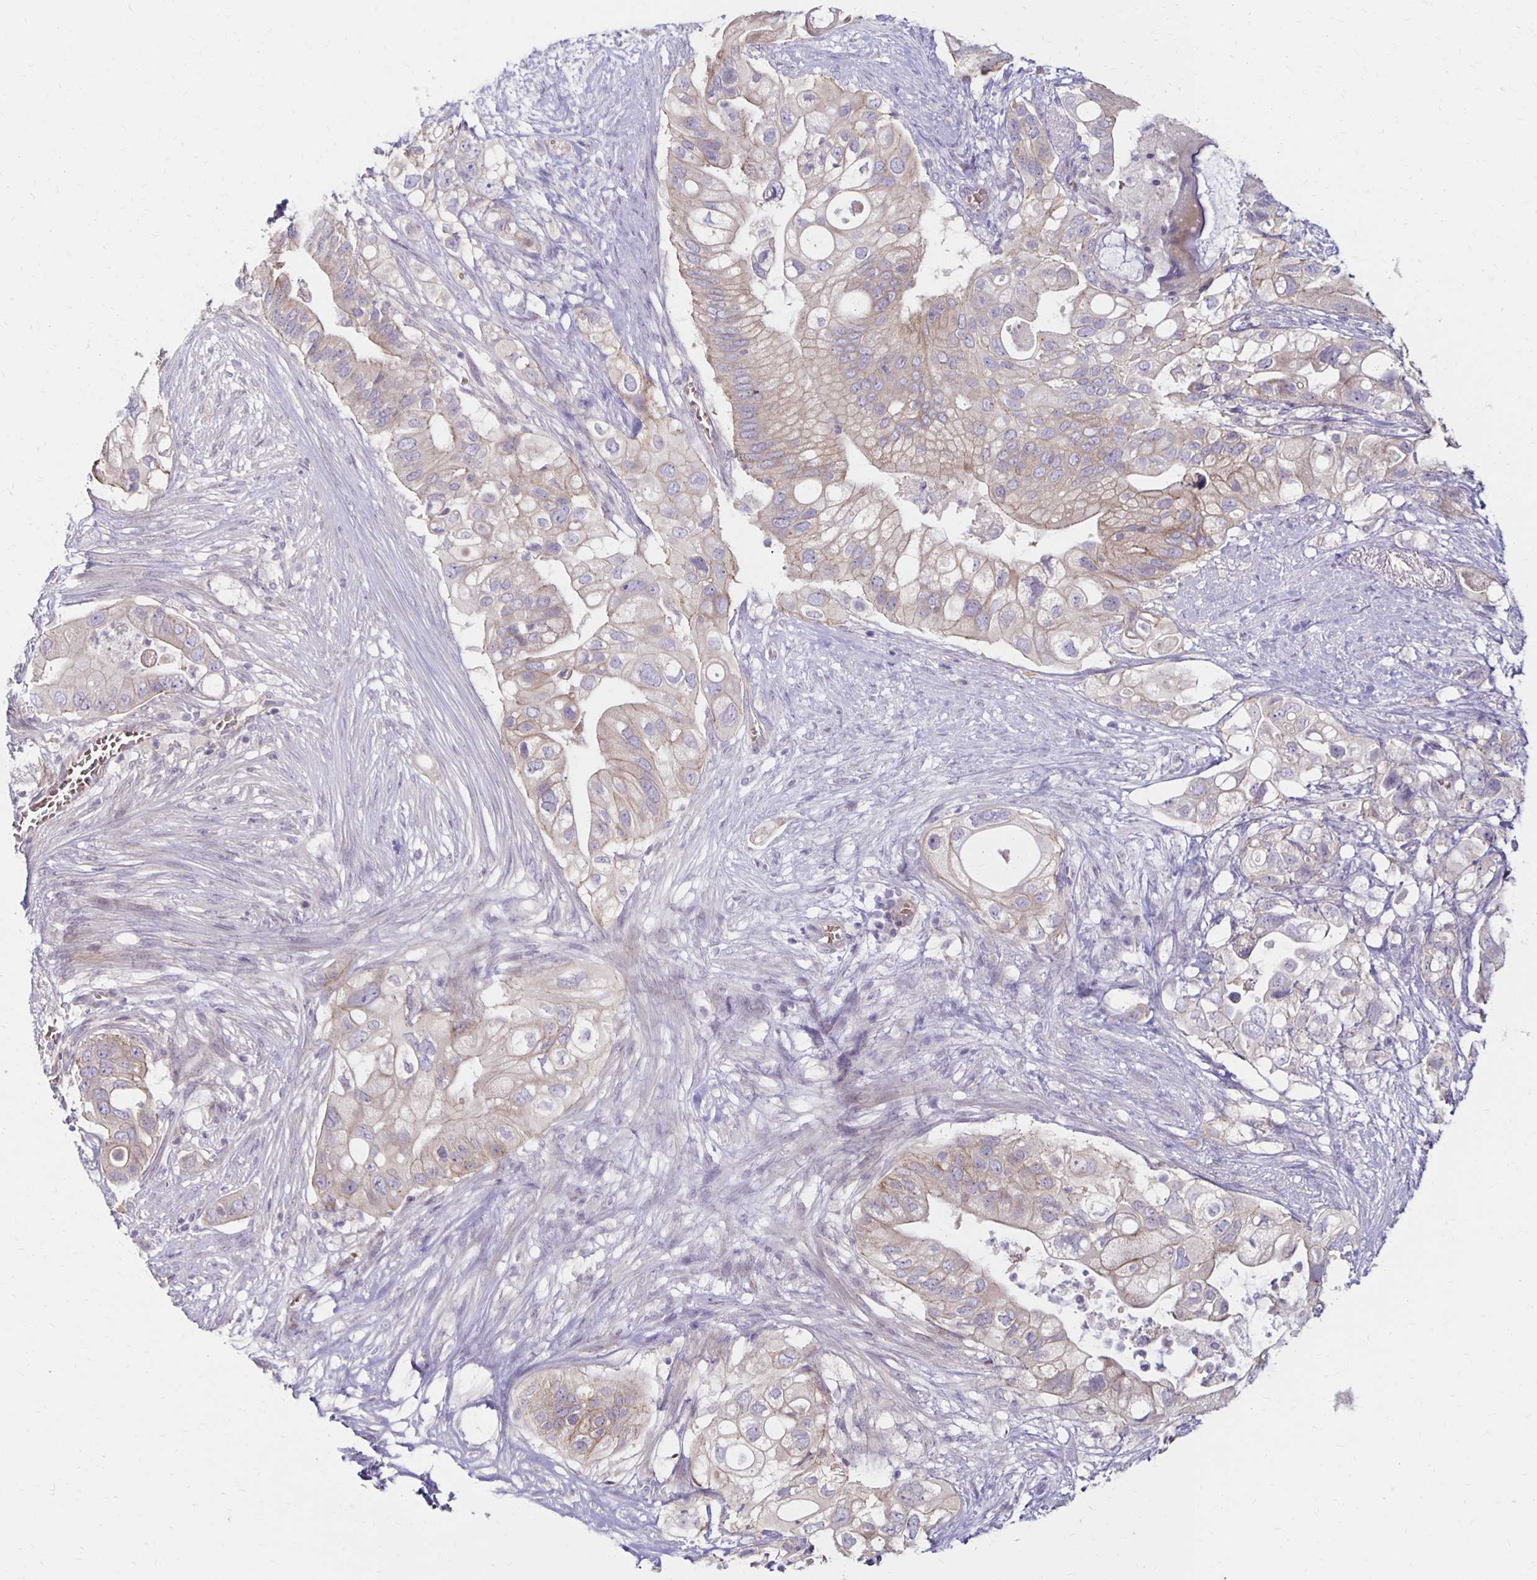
{"staining": {"intensity": "weak", "quantity": "25%-75%", "location": "cytoplasmic/membranous"}, "tissue": "pancreatic cancer", "cell_type": "Tumor cells", "image_type": "cancer", "snomed": [{"axis": "morphology", "description": "Adenocarcinoma, NOS"}, {"axis": "topography", "description": "Pancreas"}], "caption": "Tumor cells show low levels of weak cytoplasmic/membranous positivity in about 25%-75% of cells in pancreatic cancer. (Brightfield microscopy of DAB IHC at high magnification).", "gene": "KATNBL1", "patient": {"sex": "female", "age": 72}}